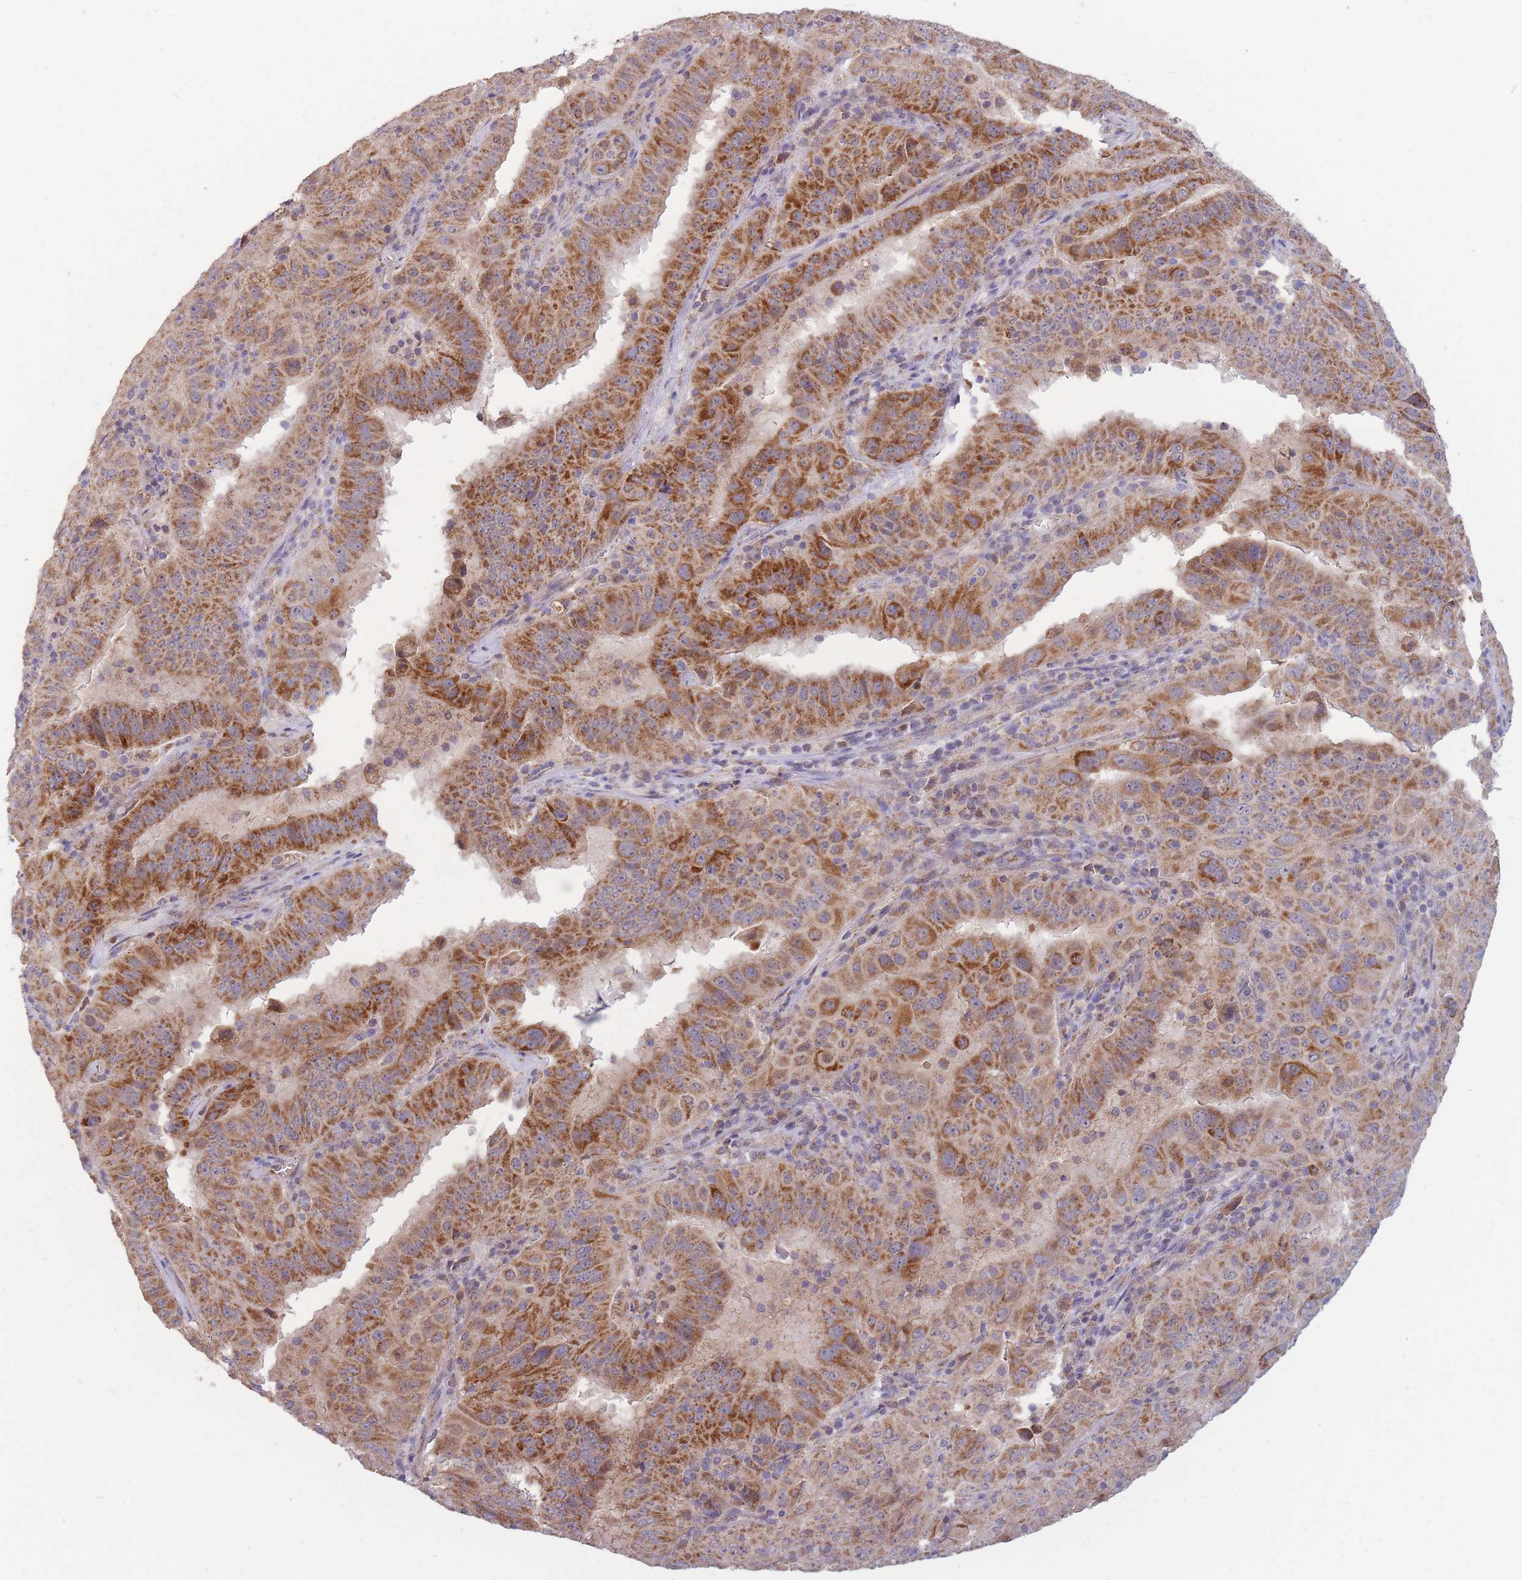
{"staining": {"intensity": "strong", "quantity": ">75%", "location": "cytoplasmic/membranous"}, "tissue": "pancreatic cancer", "cell_type": "Tumor cells", "image_type": "cancer", "snomed": [{"axis": "morphology", "description": "Adenocarcinoma, NOS"}, {"axis": "topography", "description": "Pancreas"}], "caption": "Approximately >75% of tumor cells in human pancreatic adenocarcinoma display strong cytoplasmic/membranous protein positivity as visualized by brown immunohistochemical staining.", "gene": "PTPMT1", "patient": {"sex": "male", "age": 63}}